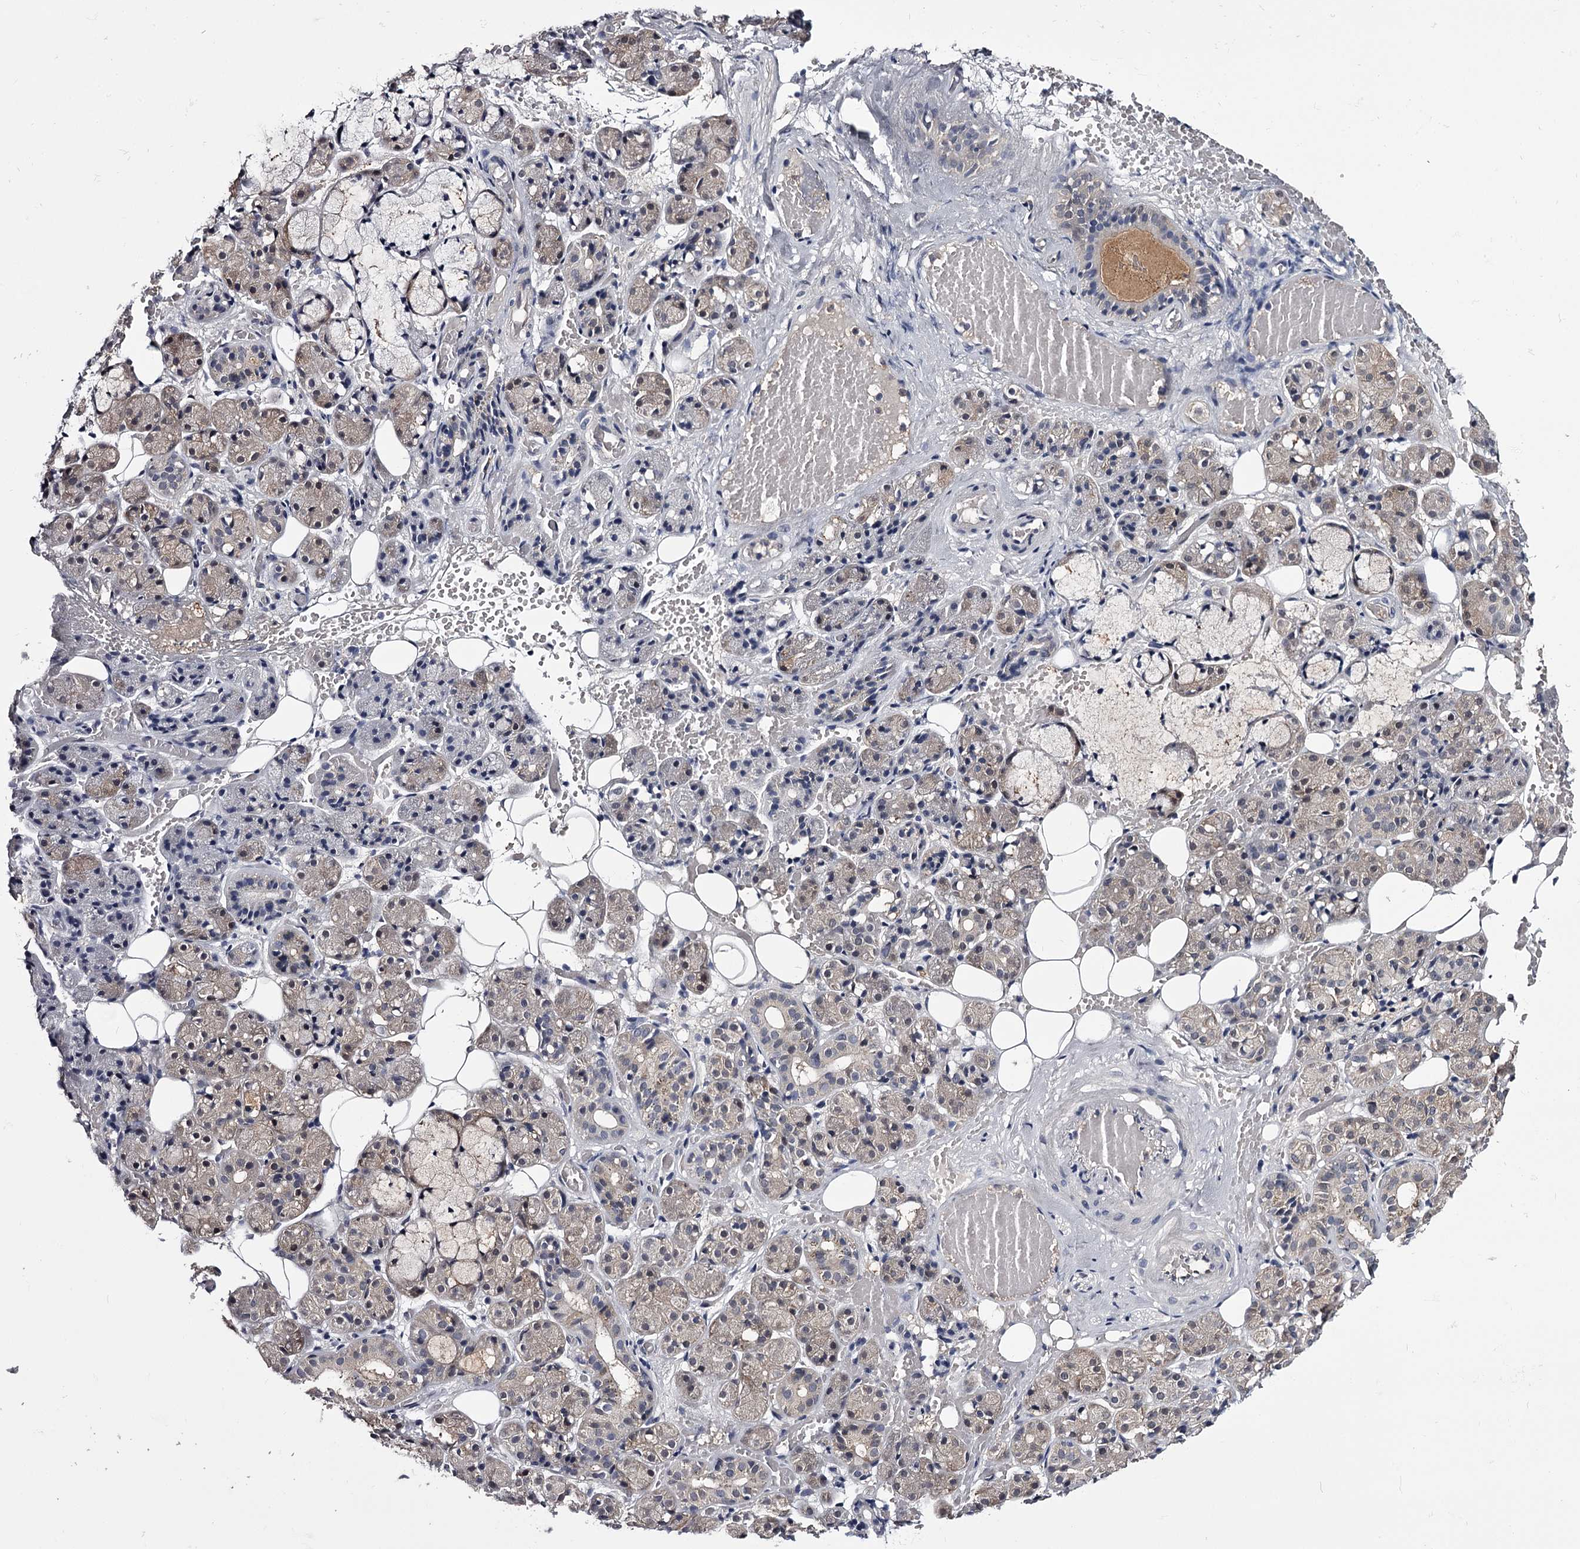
{"staining": {"intensity": "weak", "quantity": "<25%", "location": "cytoplasmic/membranous"}, "tissue": "salivary gland", "cell_type": "Glandular cells", "image_type": "normal", "snomed": [{"axis": "morphology", "description": "Normal tissue, NOS"}, {"axis": "topography", "description": "Salivary gland"}], "caption": "A high-resolution micrograph shows immunohistochemistry staining of unremarkable salivary gland, which exhibits no significant positivity in glandular cells.", "gene": "GSTO1", "patient": {"sex": "male", "age": 63}}